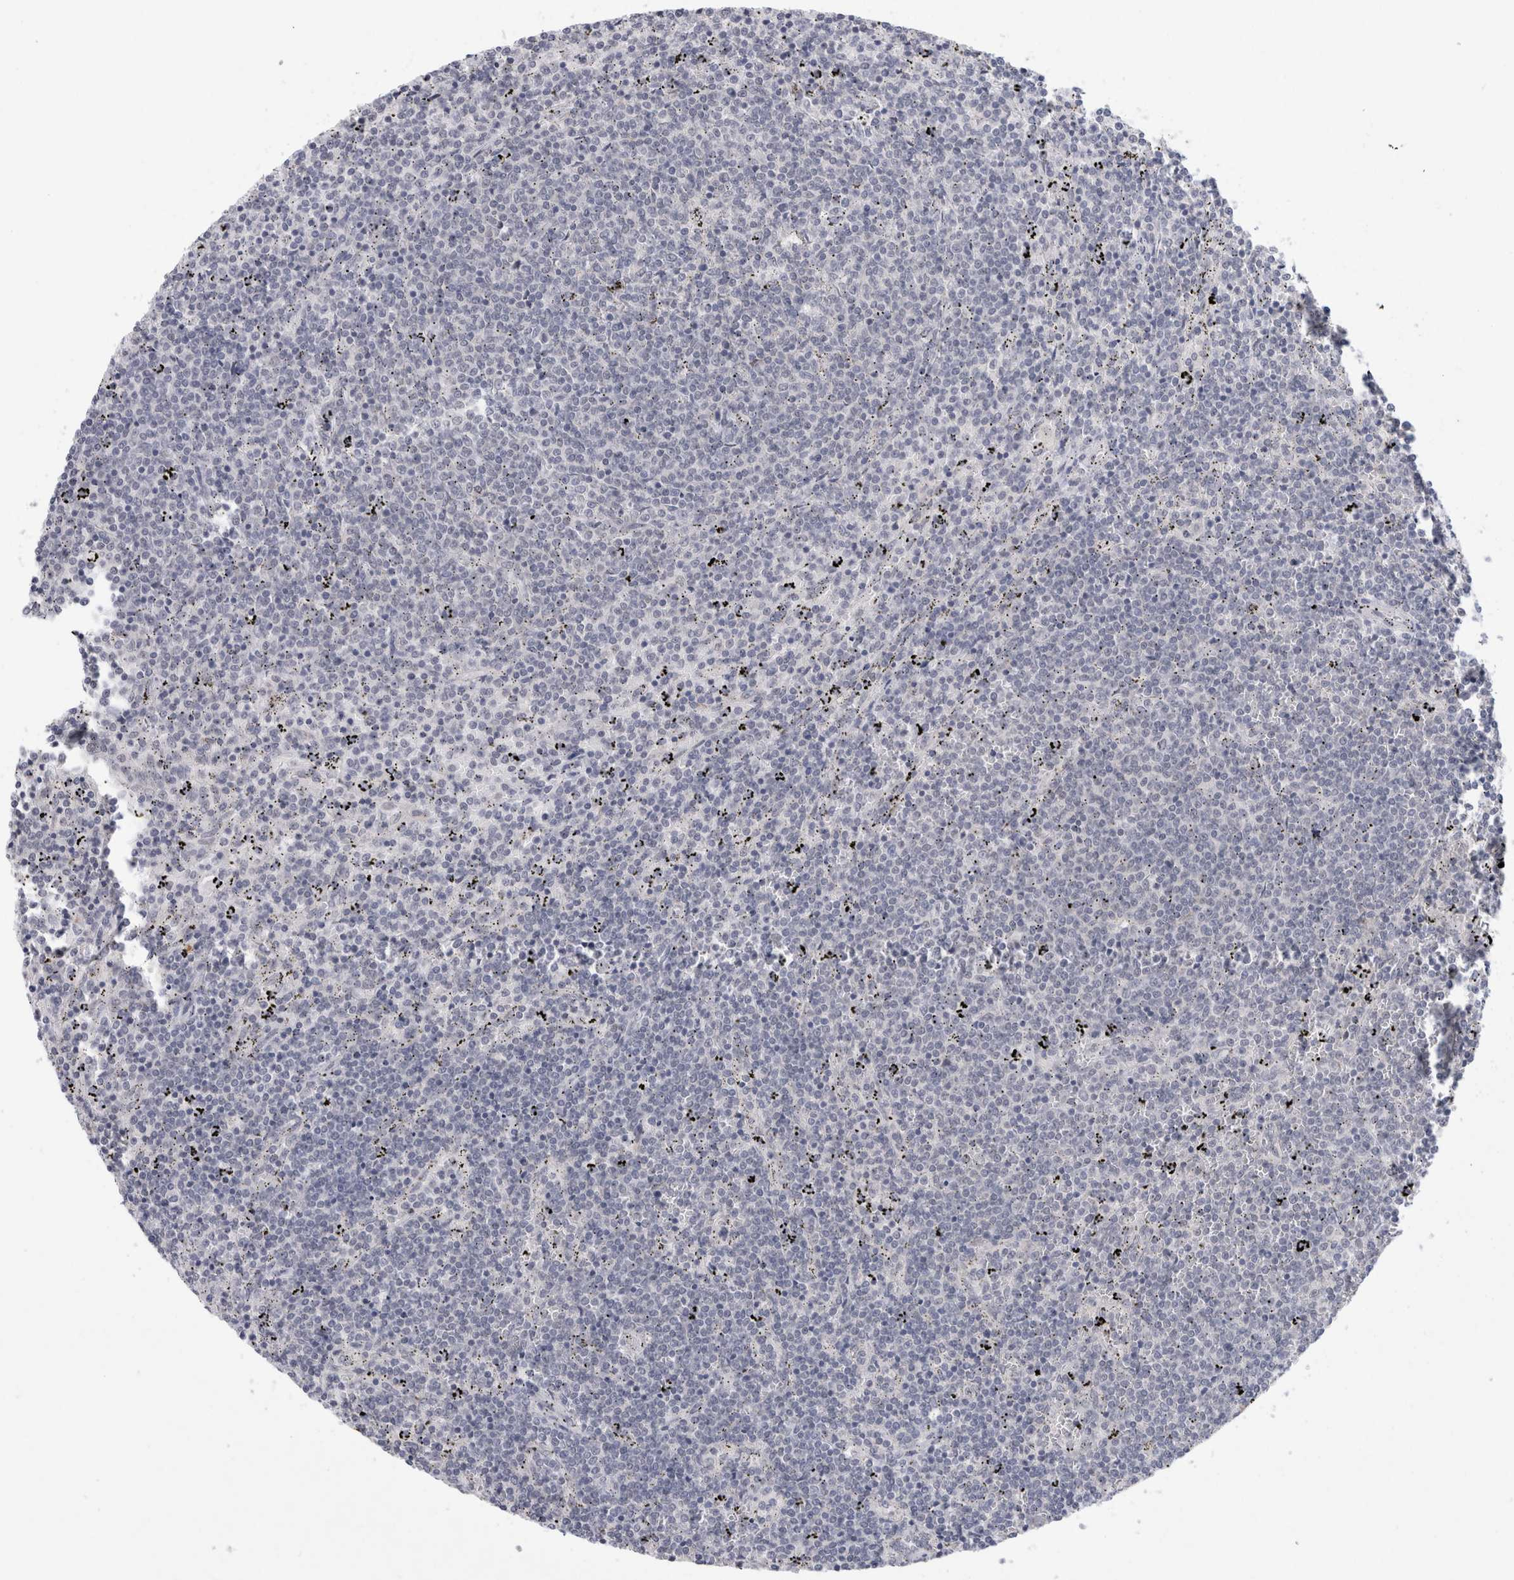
{"staining": {"intensity": "negative", "quantity": "none", "location": "none"}, "tissue": "lymphoma", "cell_type": "Tumor cells", "image_type": "cancer", "snomed": [{"axis": "morphology", "description": "Malignant lymphoma, non-Hodgkin's type, Low grade"}, {"axis": "topography", "description": "Spleen"}], "caption": "This photomicrograph is of low-grade malignant lymphoma, non-Hodgkin's type stained with immunohistochemistry to label a protein in brown with the nuclei are counter-stained blue. There is no expression in tumor cells. Nuclei are stained in blue.", "gene": "NIPA1", "patient": {"sex": "female", "age": 50}}